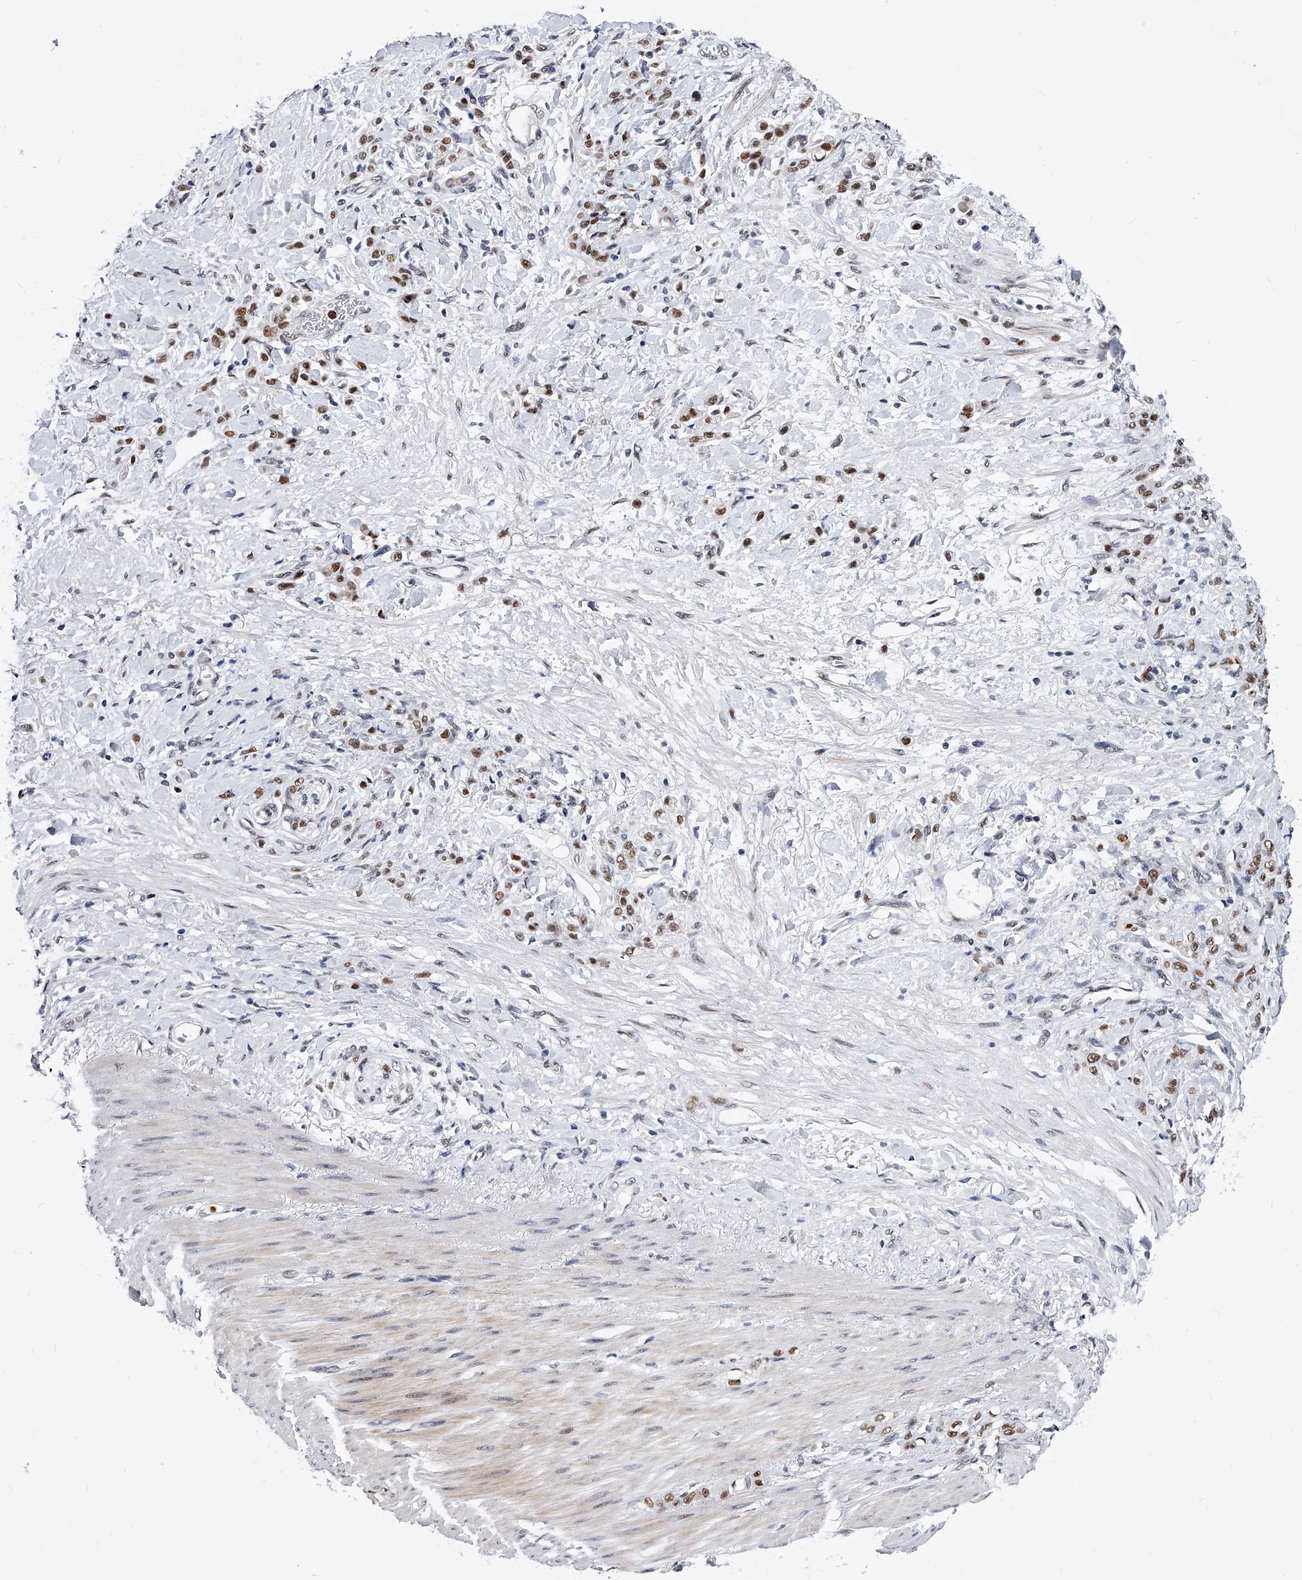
{"staining": {"intensity": "moderate", "quantity": ">75%", "location": "nuclear"}, "tissue": "stomach cancer", "cell_type": "Tumor cells", "image_type": "cancer", "snomed": [{"axis": "morphology", "description": "Normal tissue, NOS"}, {"axis": "morphology", "description": "Adenocarcinoma, NOS"}, {"axis": "topography", "description": "Stomach"}], "caption": "Protein expression analysis of stomach adenocarcinoma exhibits moderate nuclear staining in about >75% of tumor cells.", "gene": "TESK2", "patient": {"sex": "male", "age": 82}}